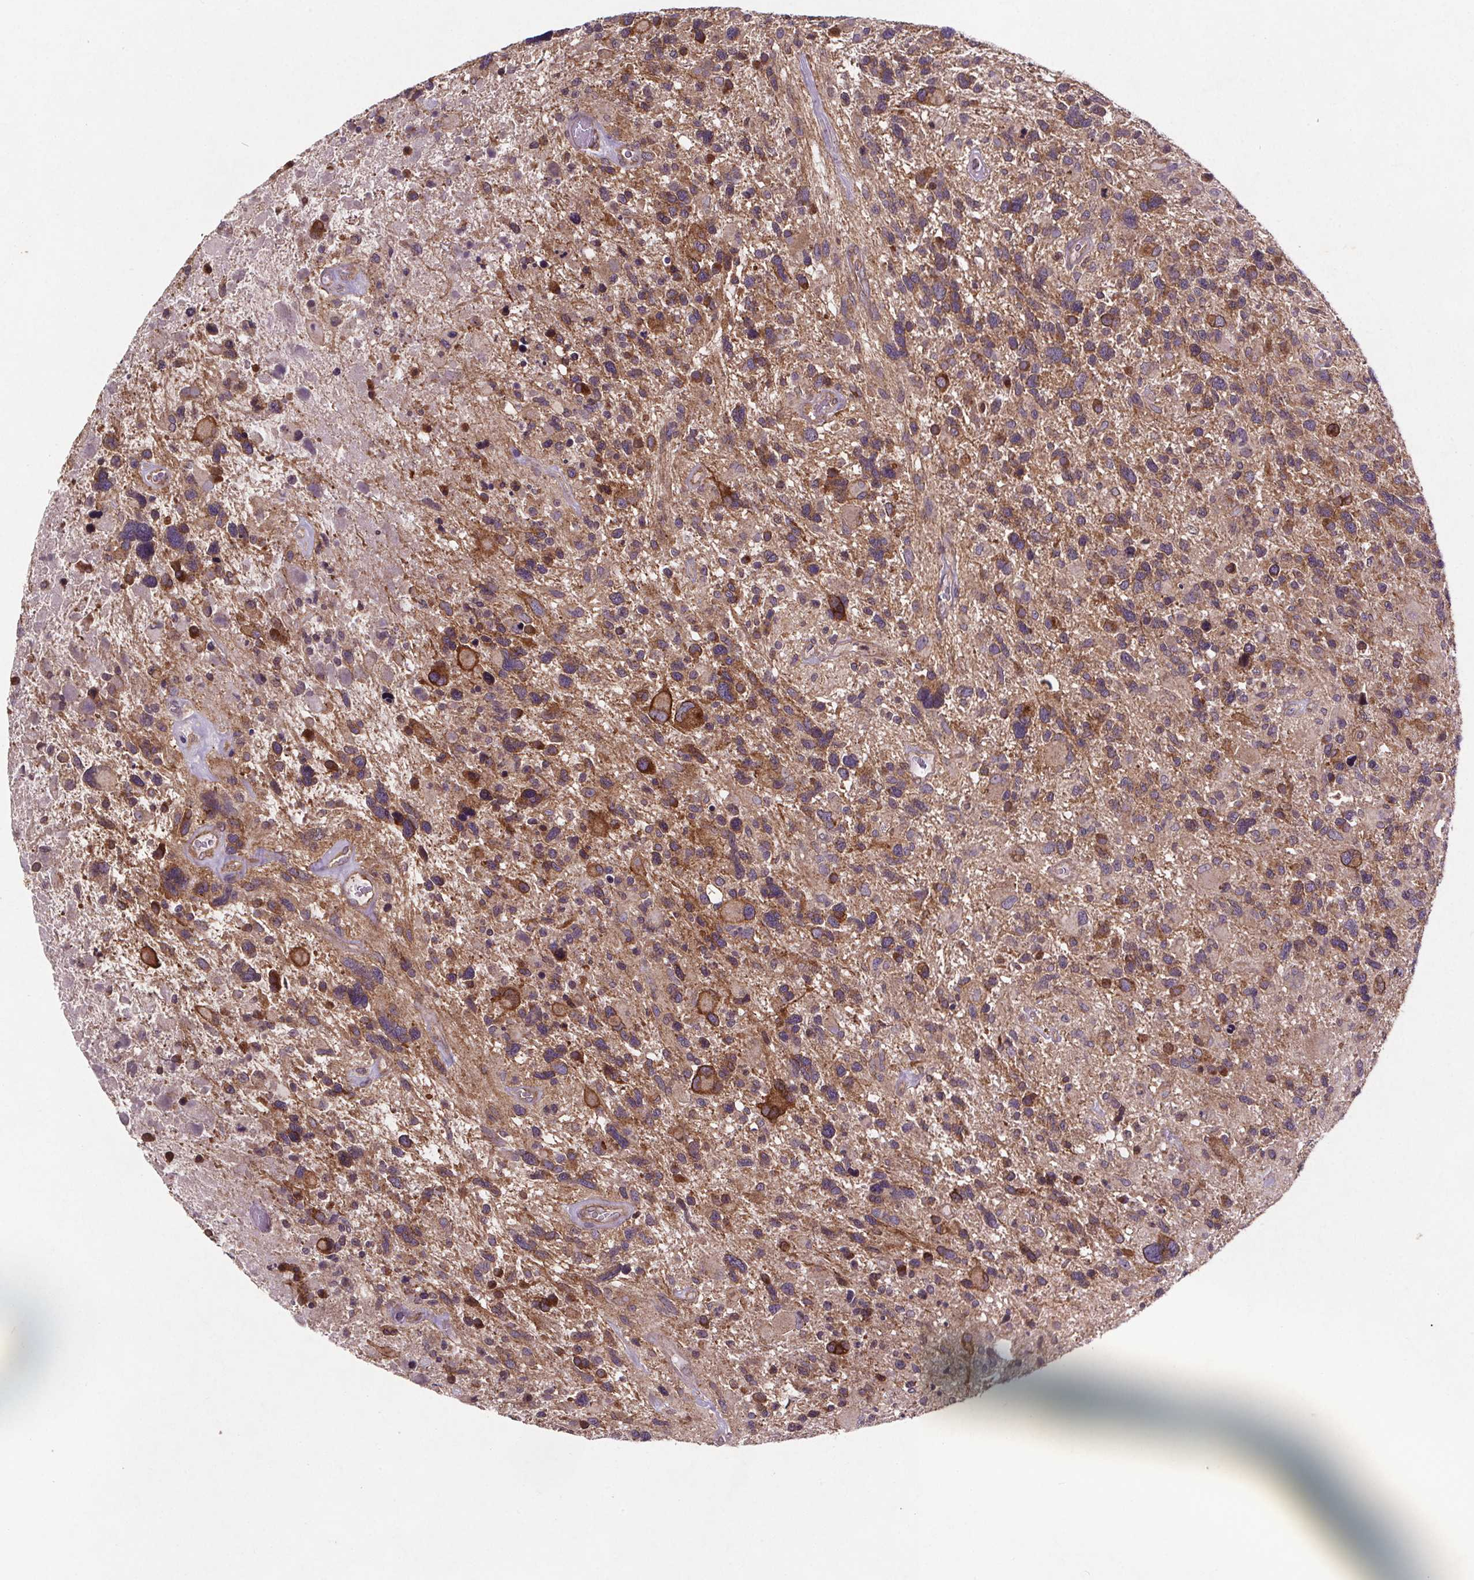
{"staining": {"intensity": "moderate", "quantity": "25%-75%", "location": "cytoplasmic/membranous"}, "tissue": "glioma", "cell_type": "Tumor cells", "image_type": "cancer", "snomed": [{"axis": "morphology", "description": "Glioma, malignant, High grade"}, {"axis": "topography", "description": "Brain"}], "caption": "The micrograph shows a brown stain indicating the presence of a protein in the cytoplasmic/membranous of tumor cells in glioma.", "gene": "STRN3", "patient": {"sex": "male", "age": 49}}